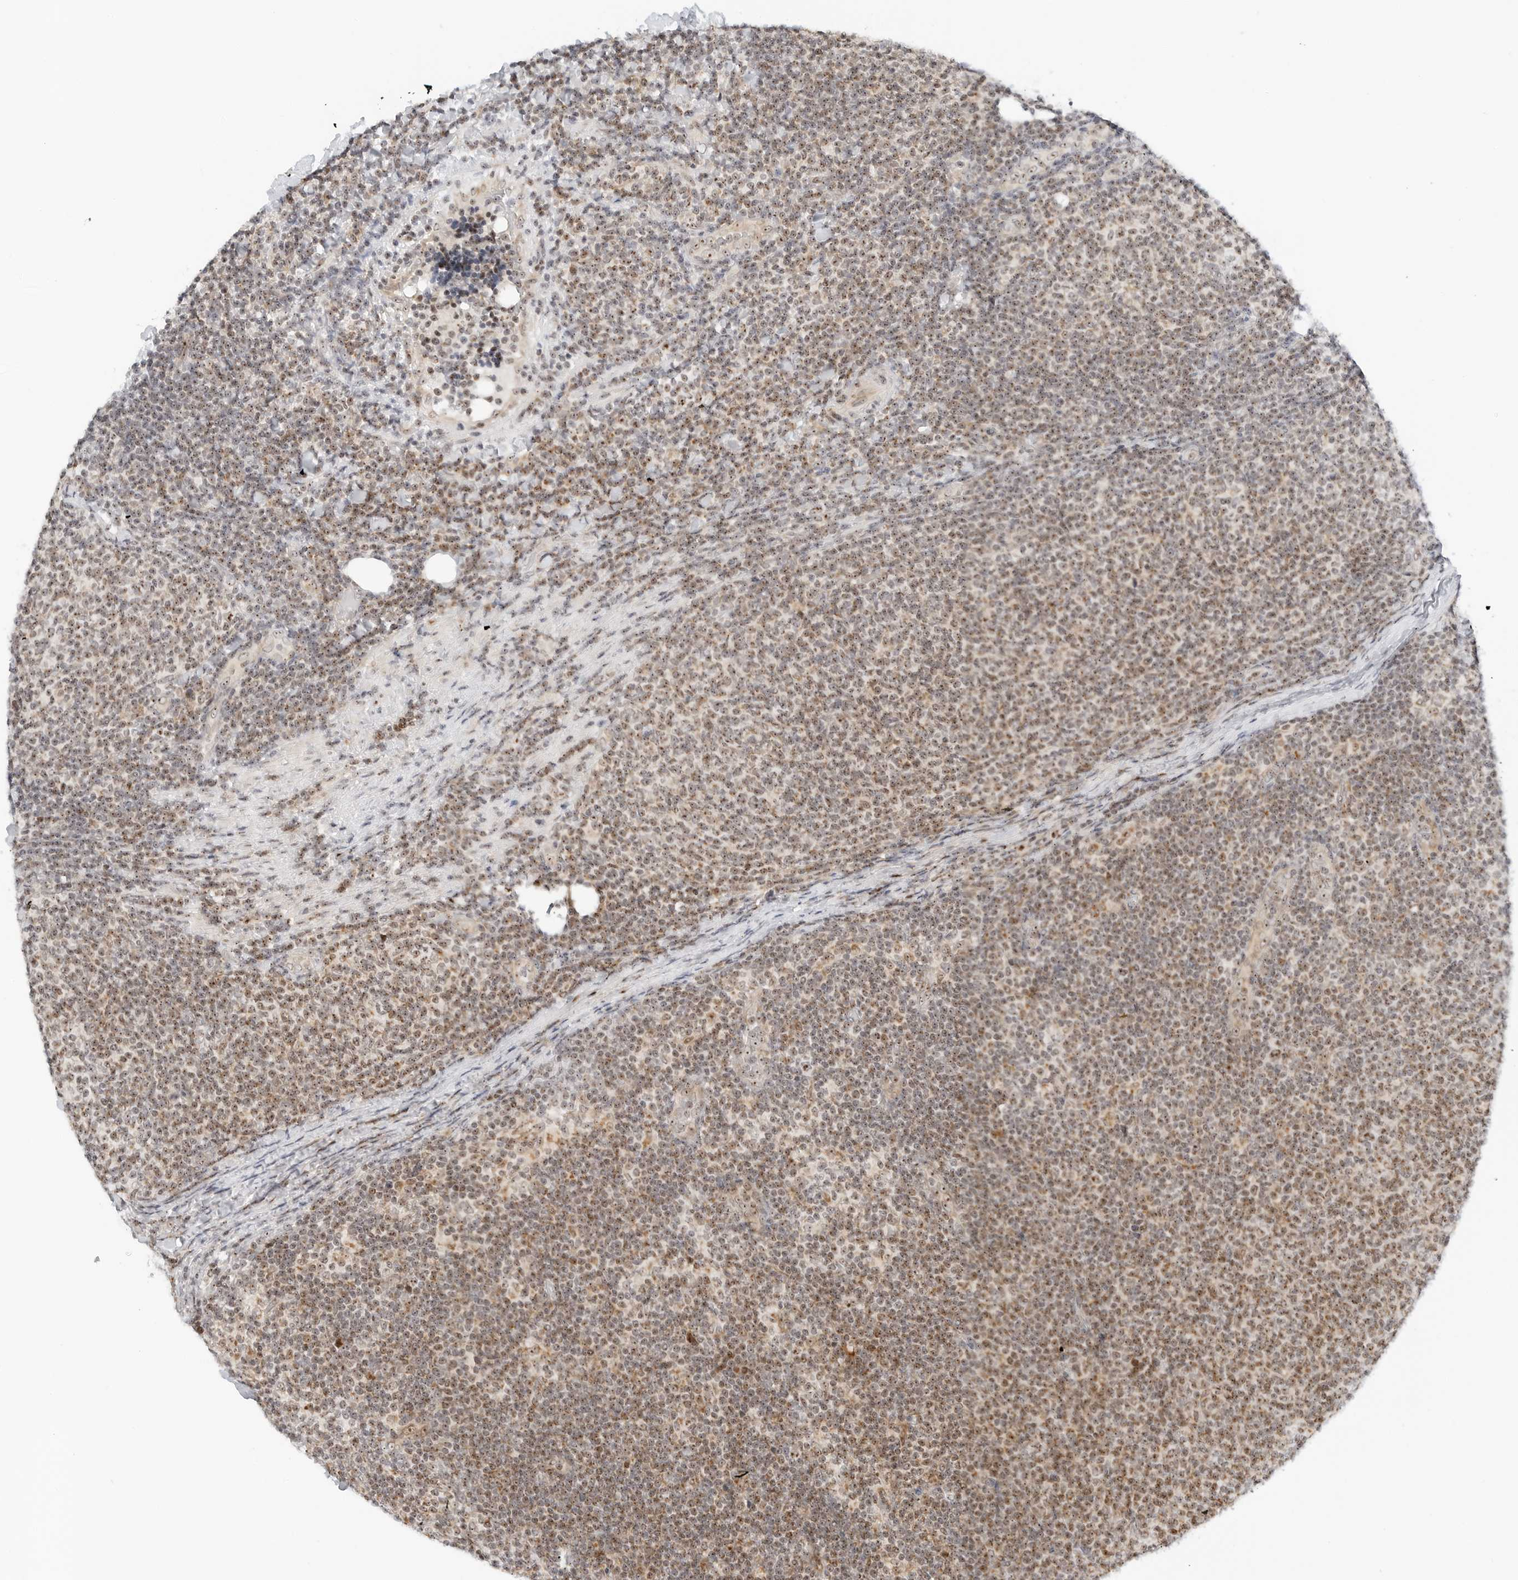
{"staining": {"intensity": "moderate", "quantity": ">75%", "location": "nuclear"}, "tissue": "lymphoma", "cell_type": "Tumor cells", "image_type": "cancer", "snomed": [{"axis": "morphology", "description": "Malignant lymphoma, non-Hodgkin's type, Low grade"}, {"axis": "topography", "description": "Lymph node"}], "caption": "This is a histology image of IHC staining of lymphoma, which shows moderate expression in the nuclear of tumor cells.", "gene": "RIMKLA", "patient": {"sex": "male", "age": 66}}